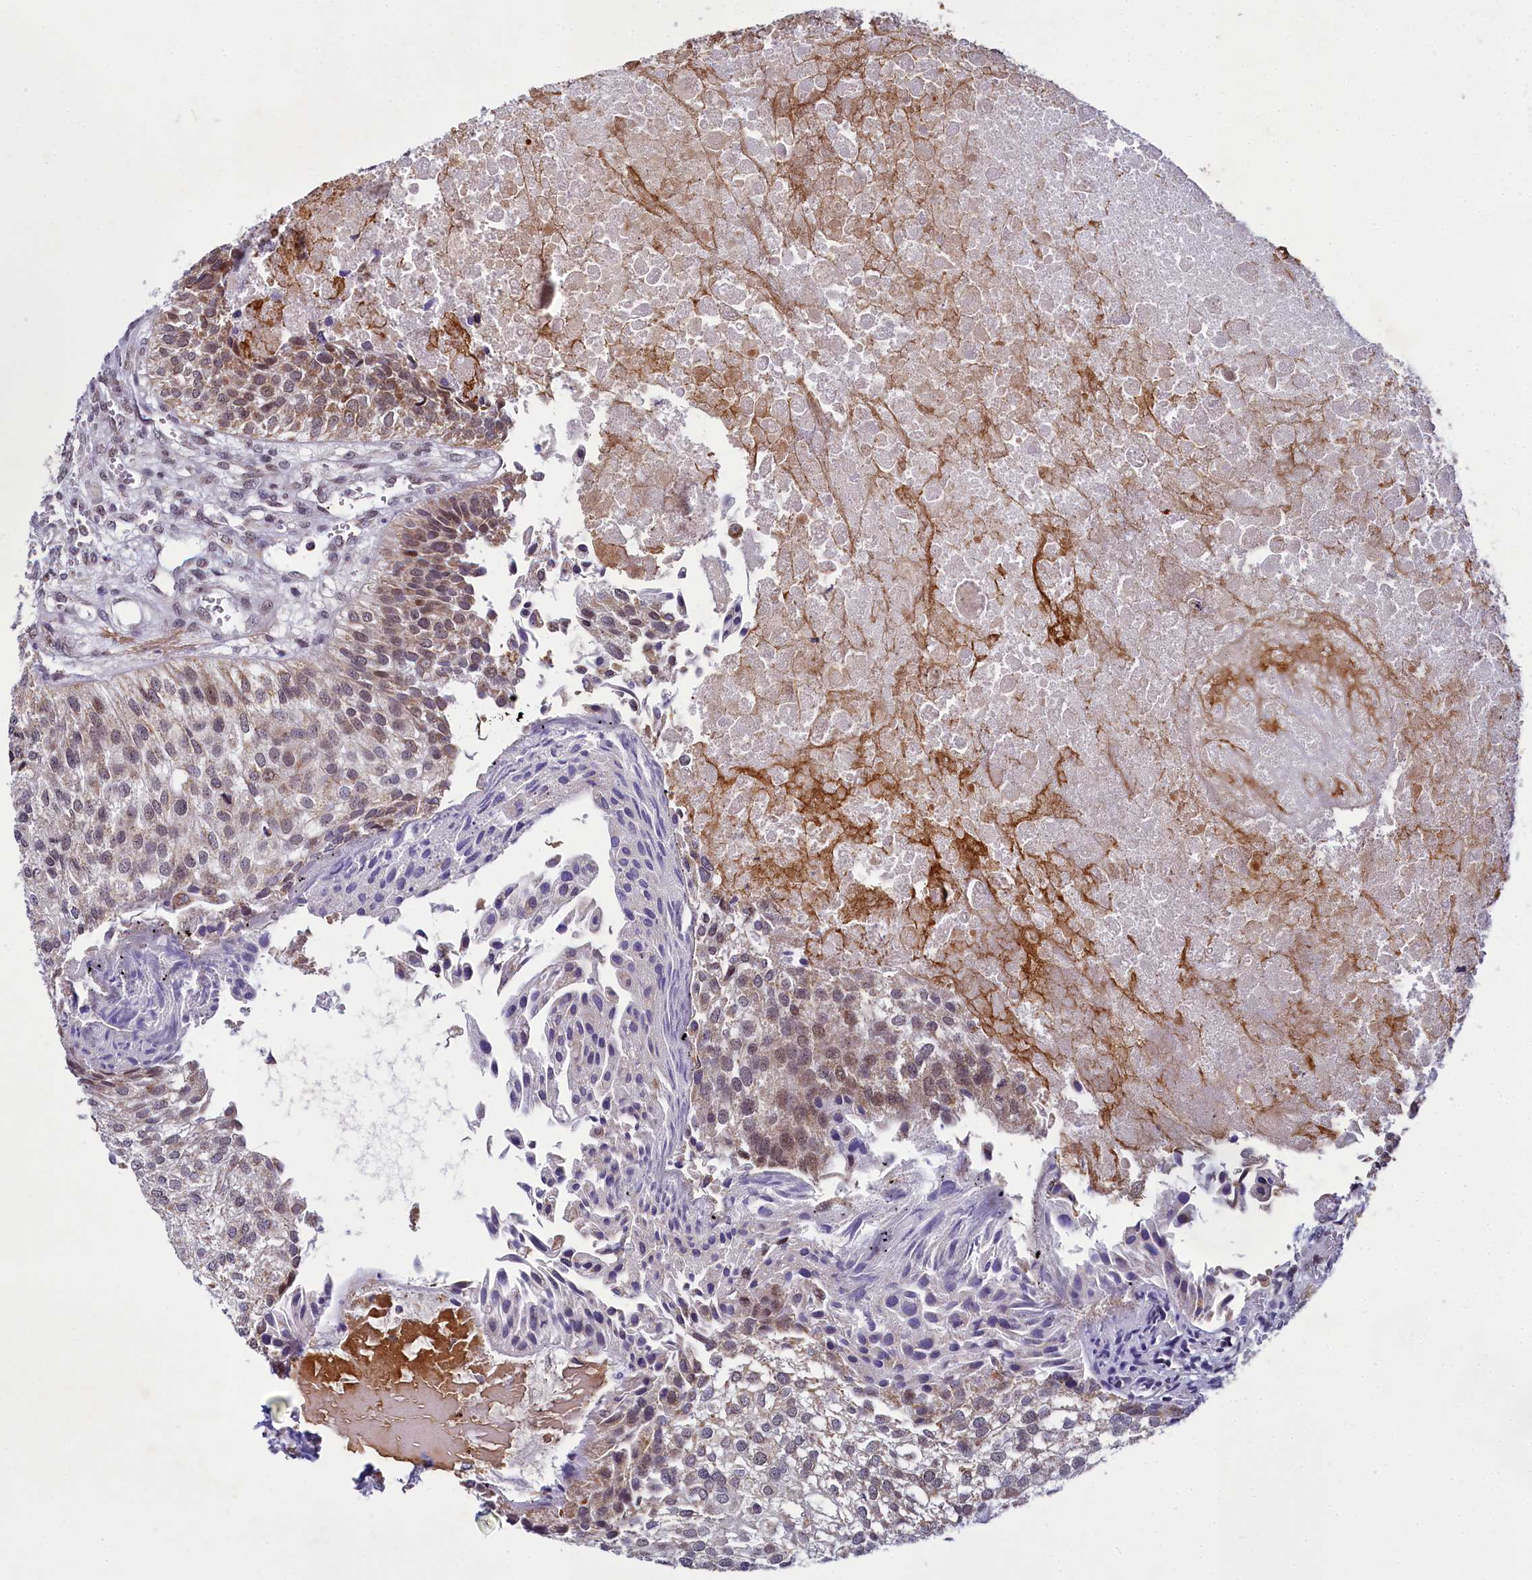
{"staining": {"intensity": "moderate", "quantity": "<25%", "location": "cytoplasmic/membranous"}, "tissue": "urothelial cancer", "cell_type": "Tumor cells", "image_type": "cancer", "snomed": [{"axis": "morphology", "description": "Urothelial carcinoma, Low grade"}, {"axis": "topography", "description": "Urinary bladder"}], "caption": "IHC (DAB (3,3'-diaminobenzidine)) staining of urothelial cancer demonstrates moderate cytoplasmic/membranous protein positivity in approximately <25% of tumor cells.", "gene": "PPHLN1", "patient": {"sex": "female", "age": 89}}